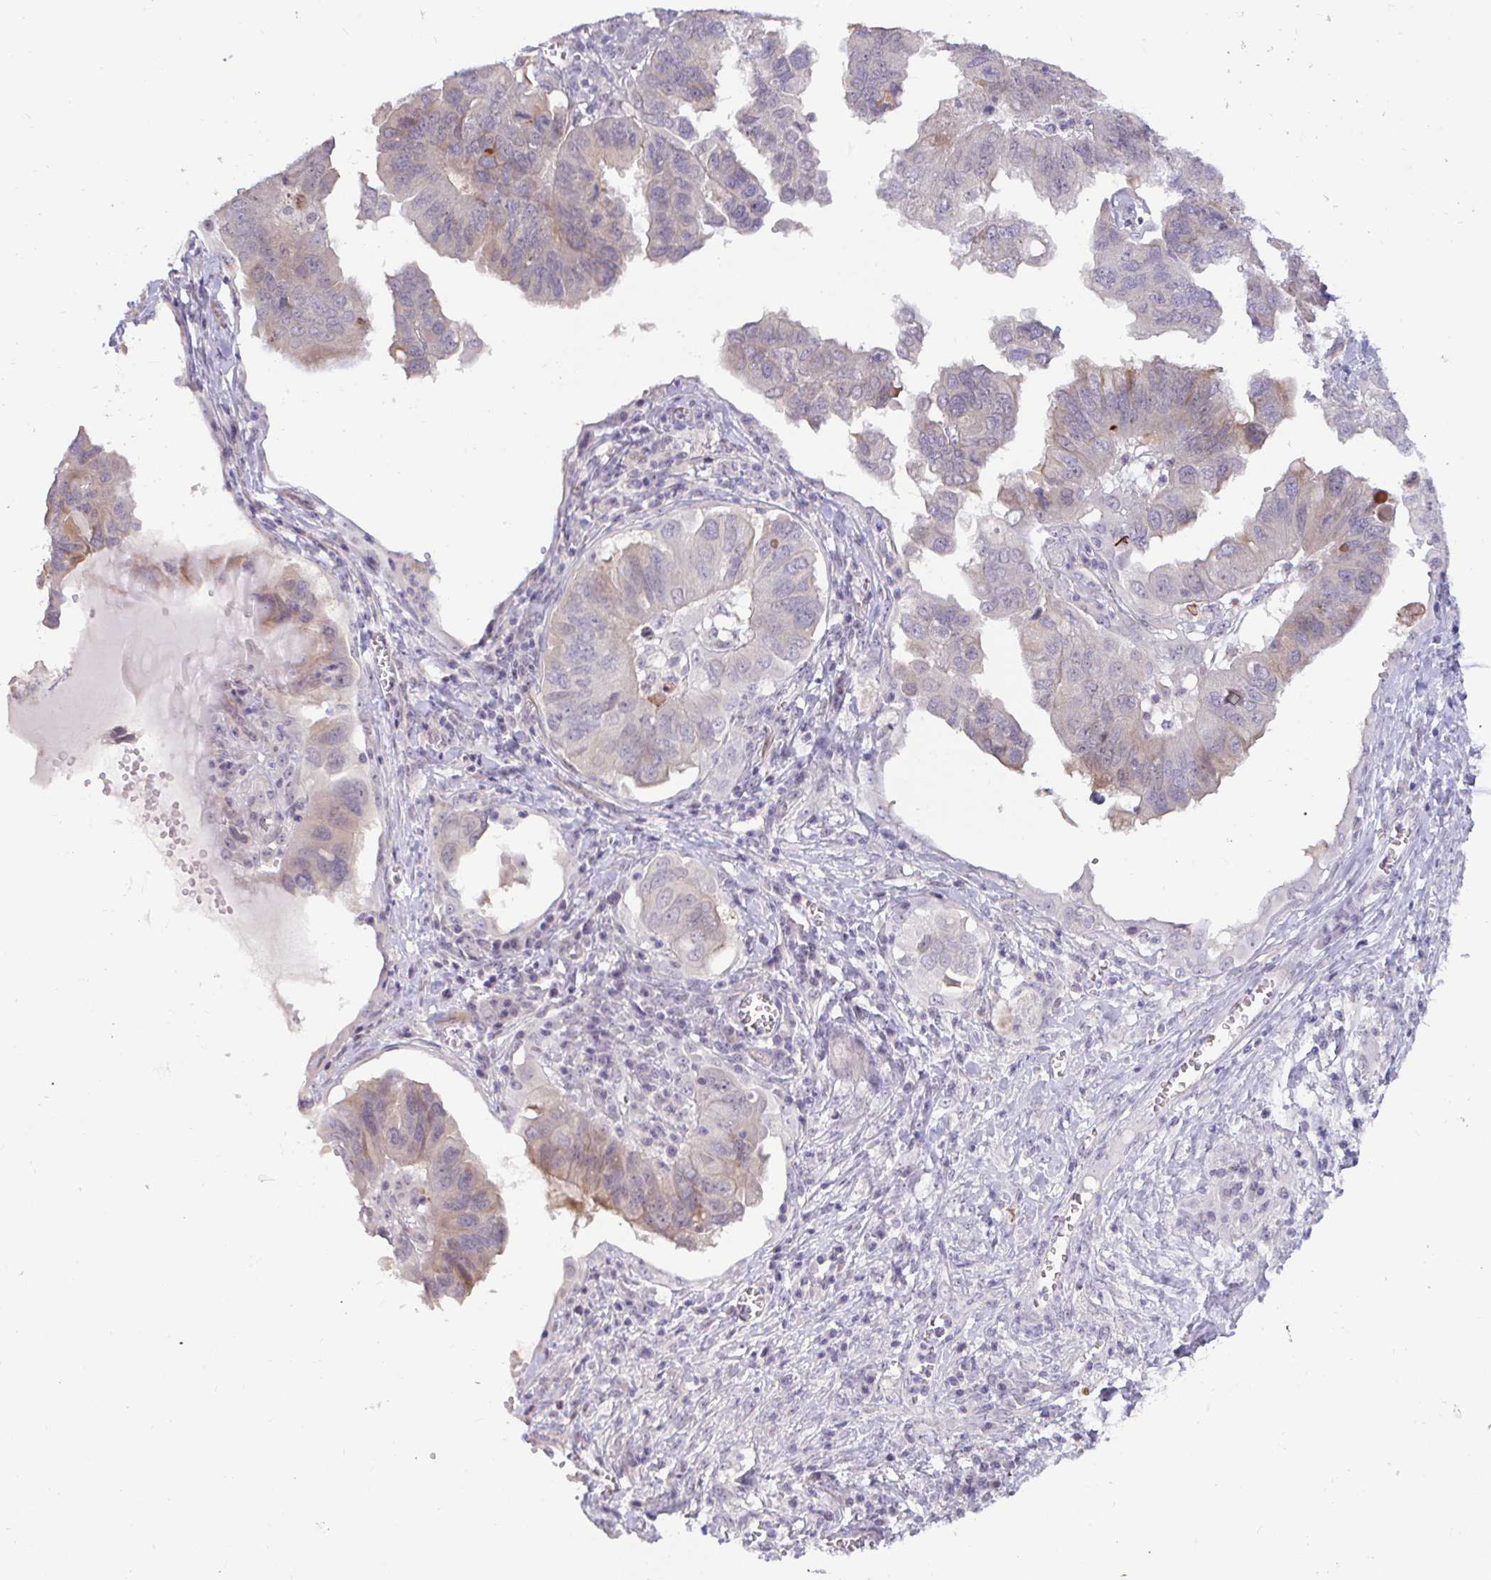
{"staining": {"intensity": "moderate", "quantity": "<25%", "location": "cytoplasmic/membranous"}, "tissue": "ovarian cancer", "cell_type": "Tumor cells", "image_type": "cancer", "snomed": [{"axis": "morphology", "description": "Cystadenocarcinoma, serous, NOS"}, {"axis": "topography", "description": "Ovary"}], "caption": "Ovarian cancer tissue demonstrates moderate cytoplasmic/membranous staining in about <25% of tumor cells, visualized by immunohistochemistry. The protein of interest is stained brown, and the nuclei are stained in blue (DAB (3,3'-diaminobenzidine) IHC with brightfield microscopy, high magnification).", "gene": "GSTM1", "patient": {"sex": "female", "age": 79}}